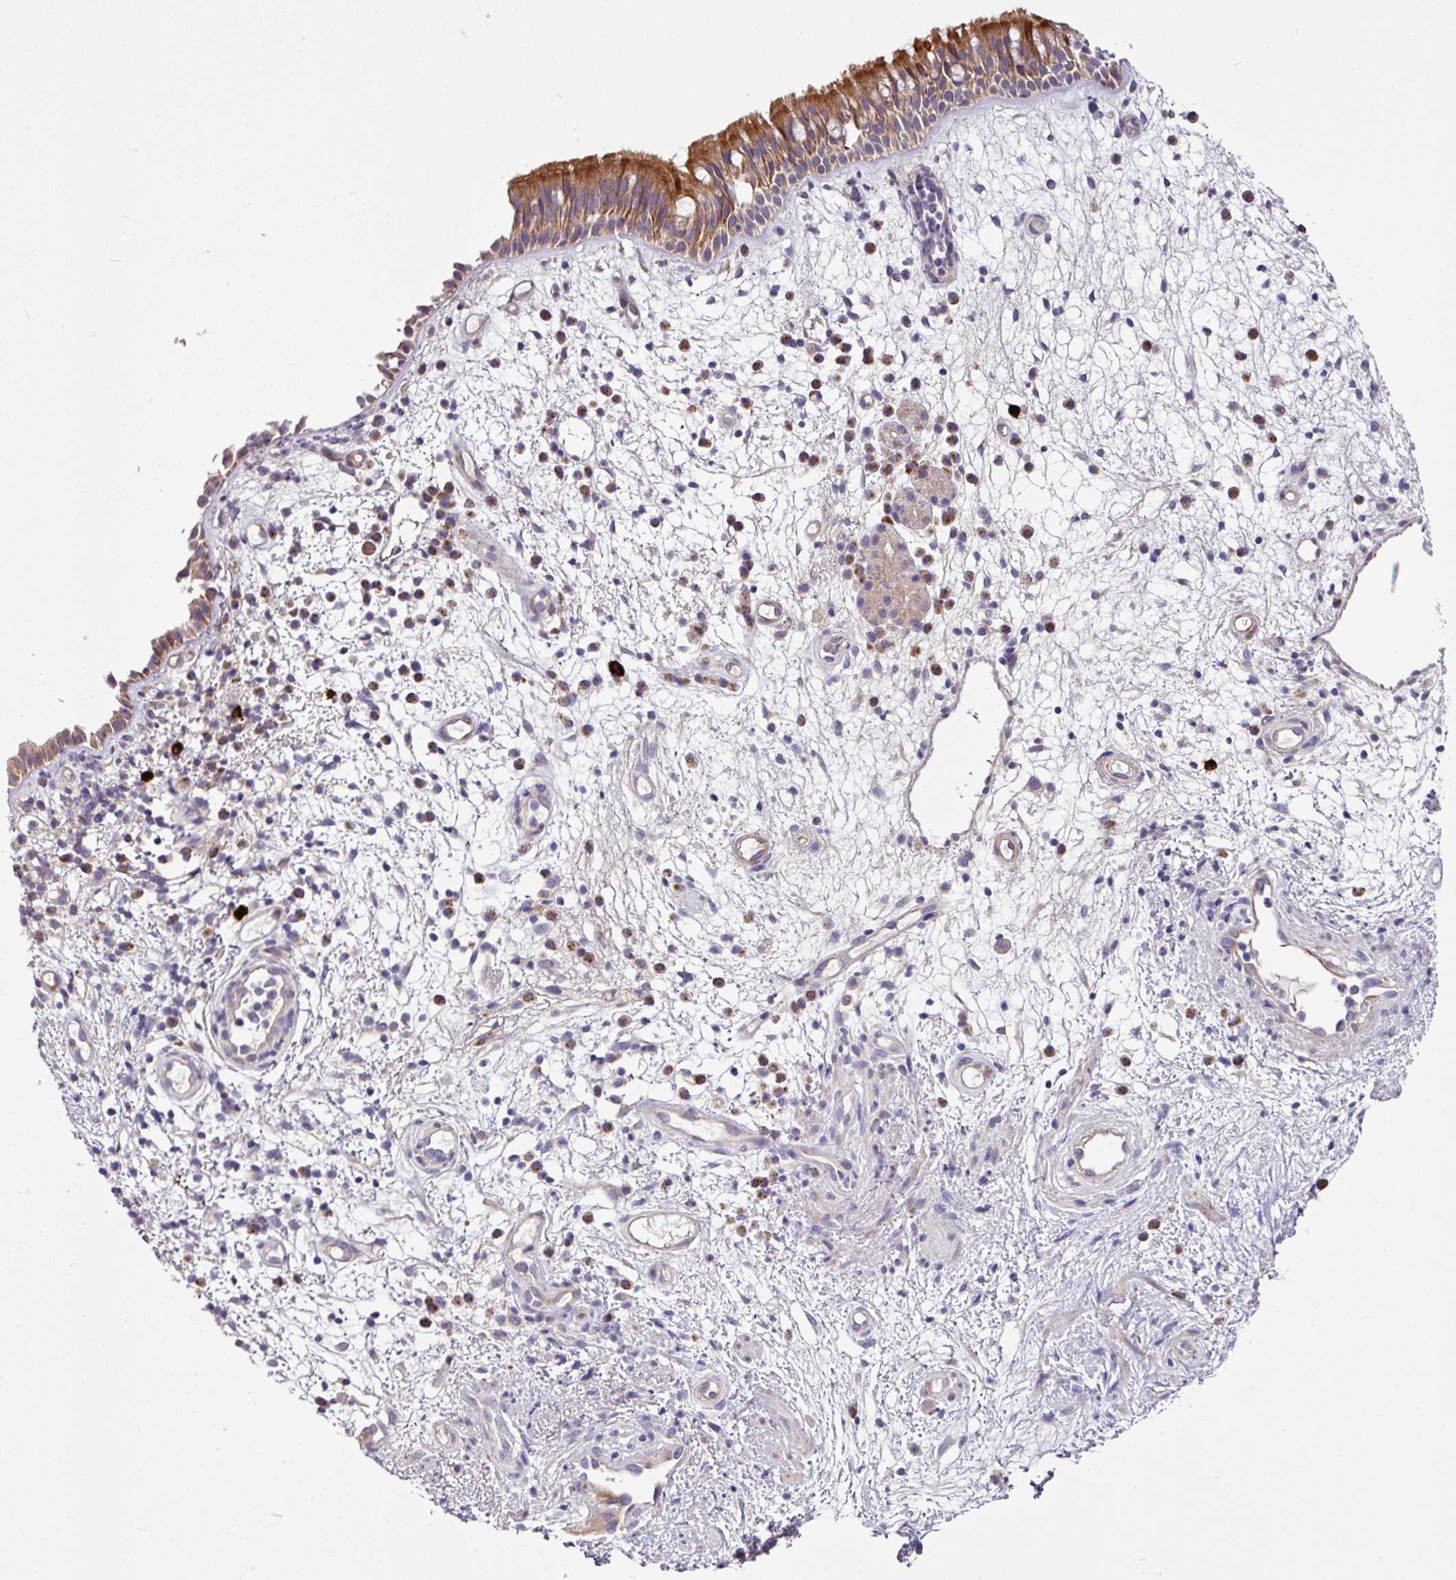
{"staining": {"intensity": "strong", "quantity": ">75%", "location": "cytoplasmic/membranous"}, "tissue": "nasopharynx", "cell_type": "Respiratory epithelial cells", "image_type": "normal", "snomed": [{"axis": "morphology", "description": "Normal tissue, NOS"}, {"axis": "morphology", "description": "Inflammation, NOS"}, {"axis": "topography", "description": "Nasopharynx"}], "caption": "Unremarkable nasopharynx was stained to show a protein in brown. There is high levels of strong cytoplasmic/membranous positivity in about >75% of respiratory epithelial cells.", "gene": "GAN", "patient": {"sex": "male", "age": 54}}